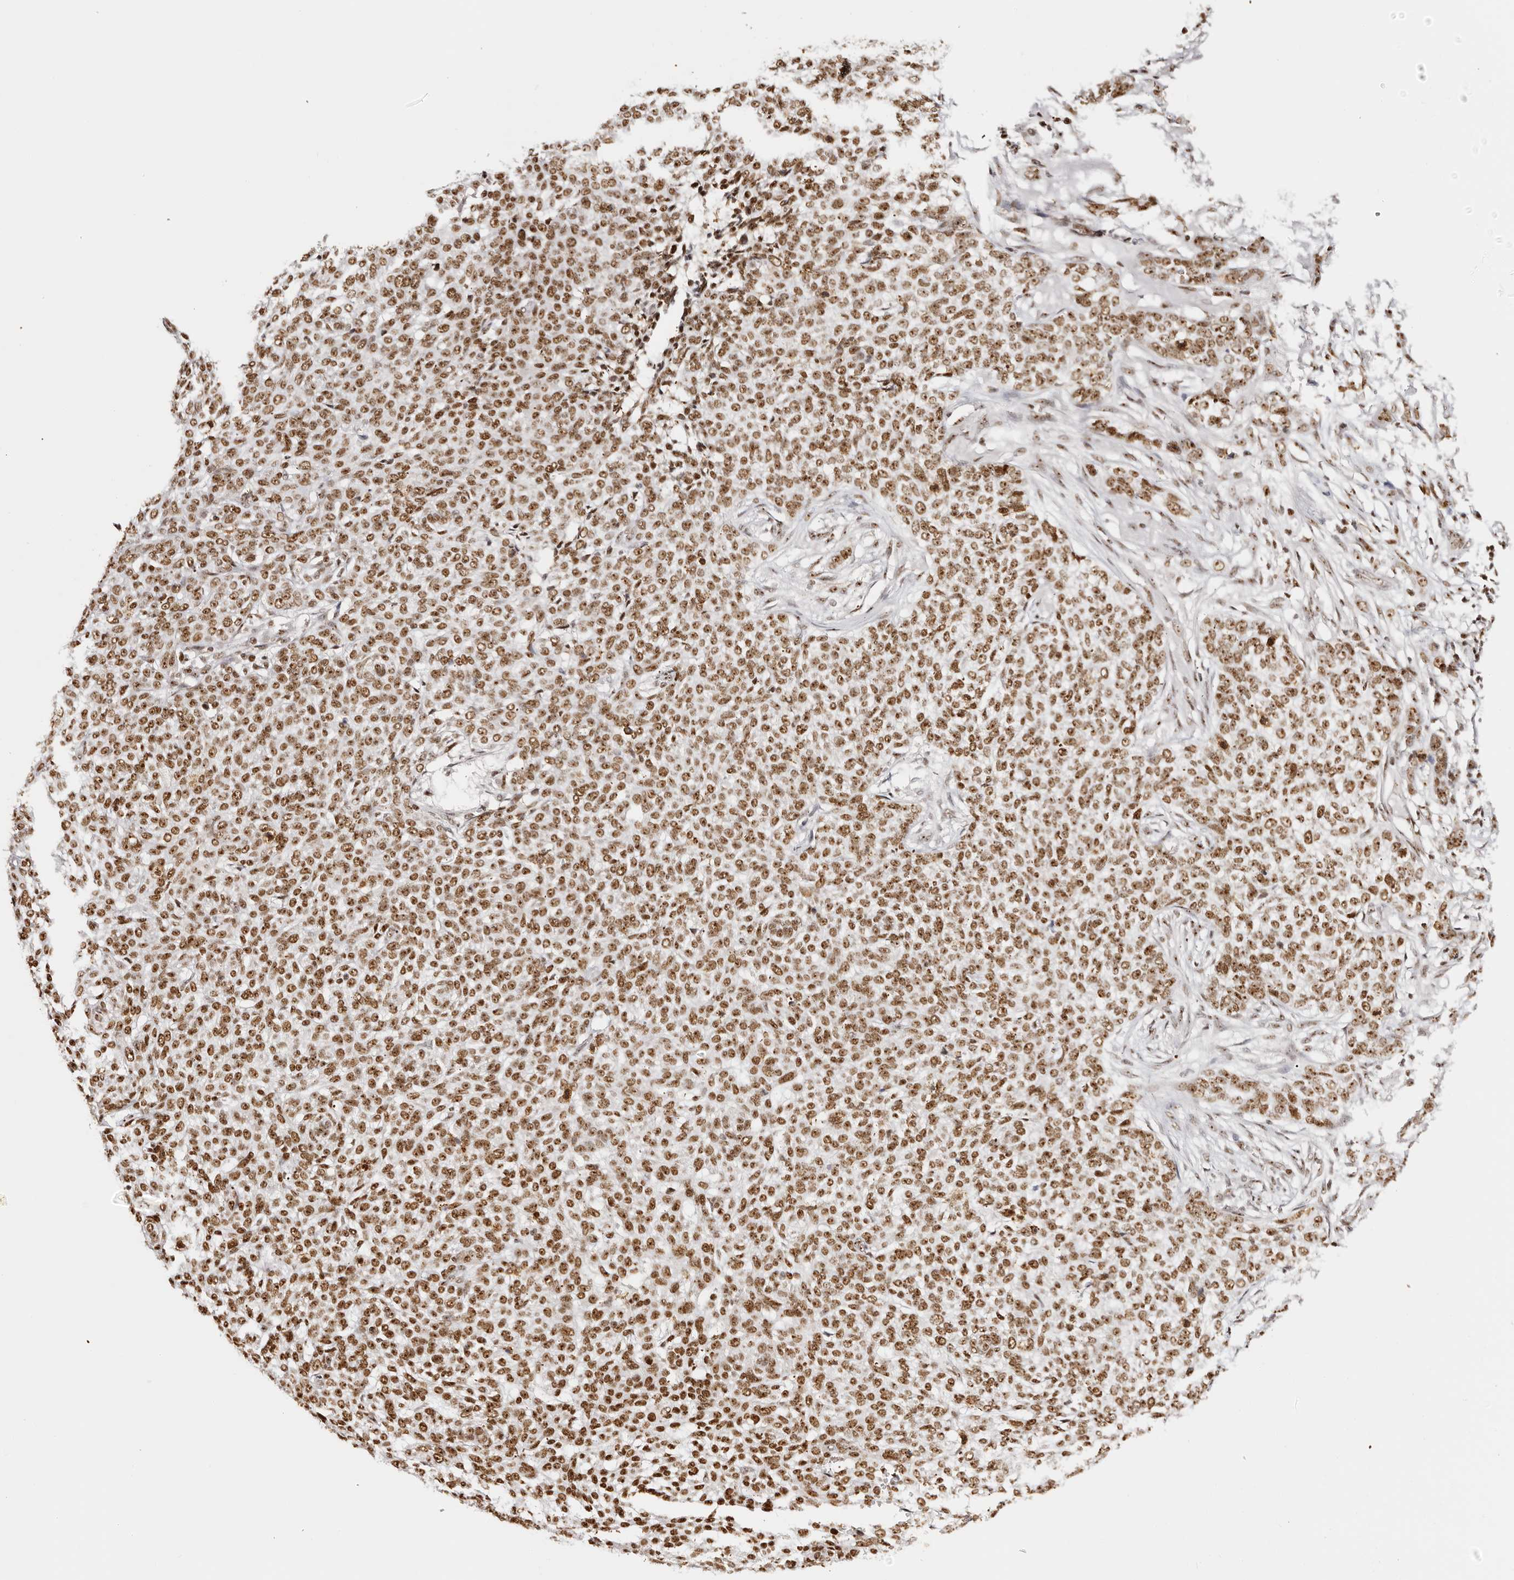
{"staining": {"intensity": "strong", "quantity": ">75%", "location": "nuclear"}, "tissue": "skin cancer", "cell_type": "Tumor cells", "image_type": "cancer", "snomed": [{"axis": "morphology", "description": "Basal cell carcinoma"}, {"axis": "topography", "description": "Skin"}], "caption": "Human skin basal cell carcinoma stained with a brown dye displays strong nuclear positive staining in approximately >75% of tumor cells.", "gene": "IQGAP3", "patient": {"sex": "male", "age": 85}}